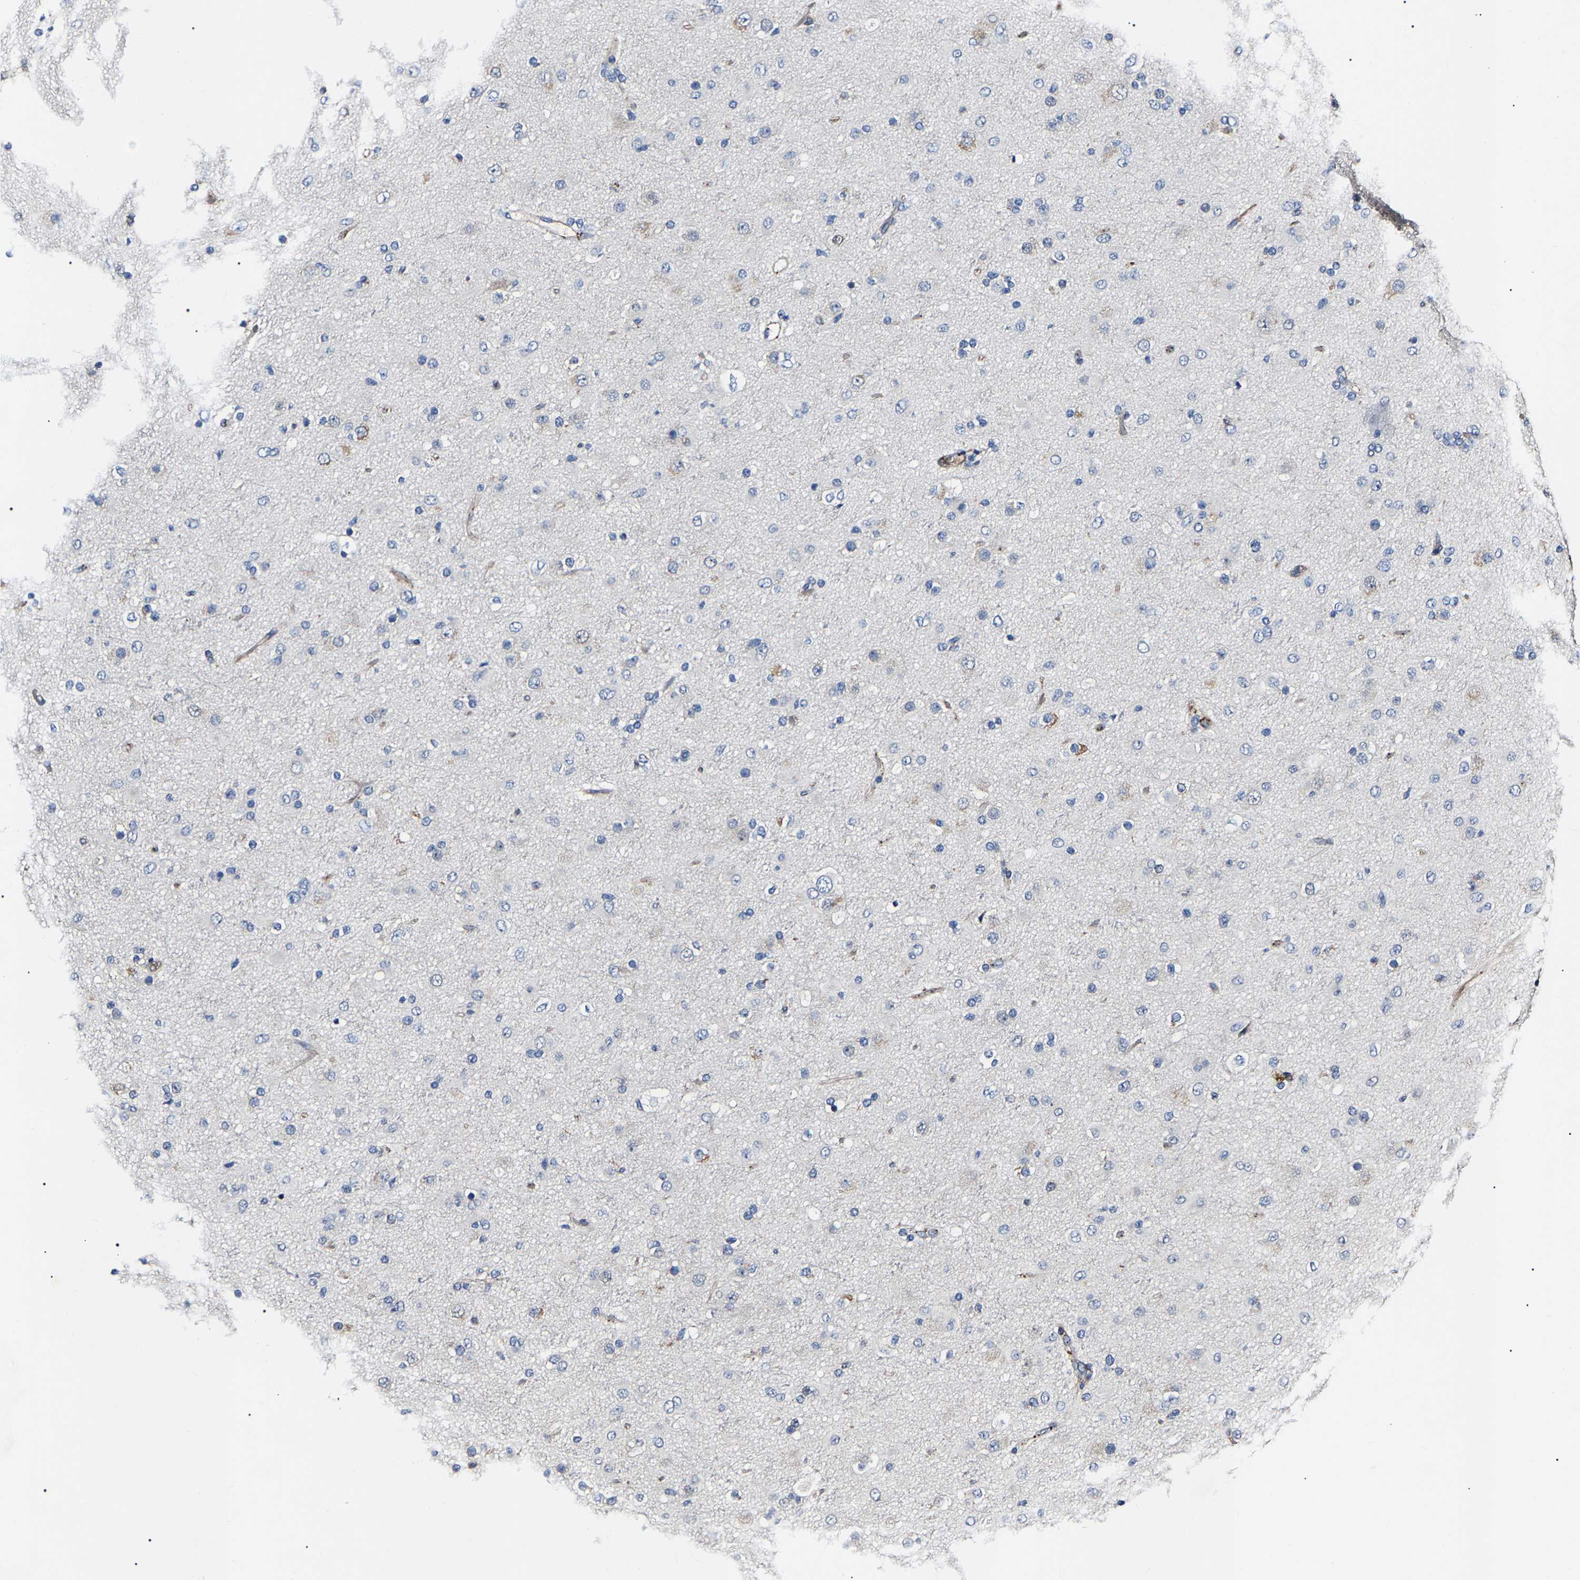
{"staining": {"intensity": "negative", "quantity": "none", "location": "none"}, "tissue": "glioma", "cell_type": "Tumor cells", "image_type": "cancer", "snomed": [{"axis": "morphology", "description": "Glioma, malignant, Low grade"}, {"axis": "topography", "description": "Brain"}], "caption": "The immunohistochemistry (IHC) micrograph has no significant staining in tumor cells of glioma tissue.", "gene": "KLHL42", "patient": {"sex": "male", "age": 65}}